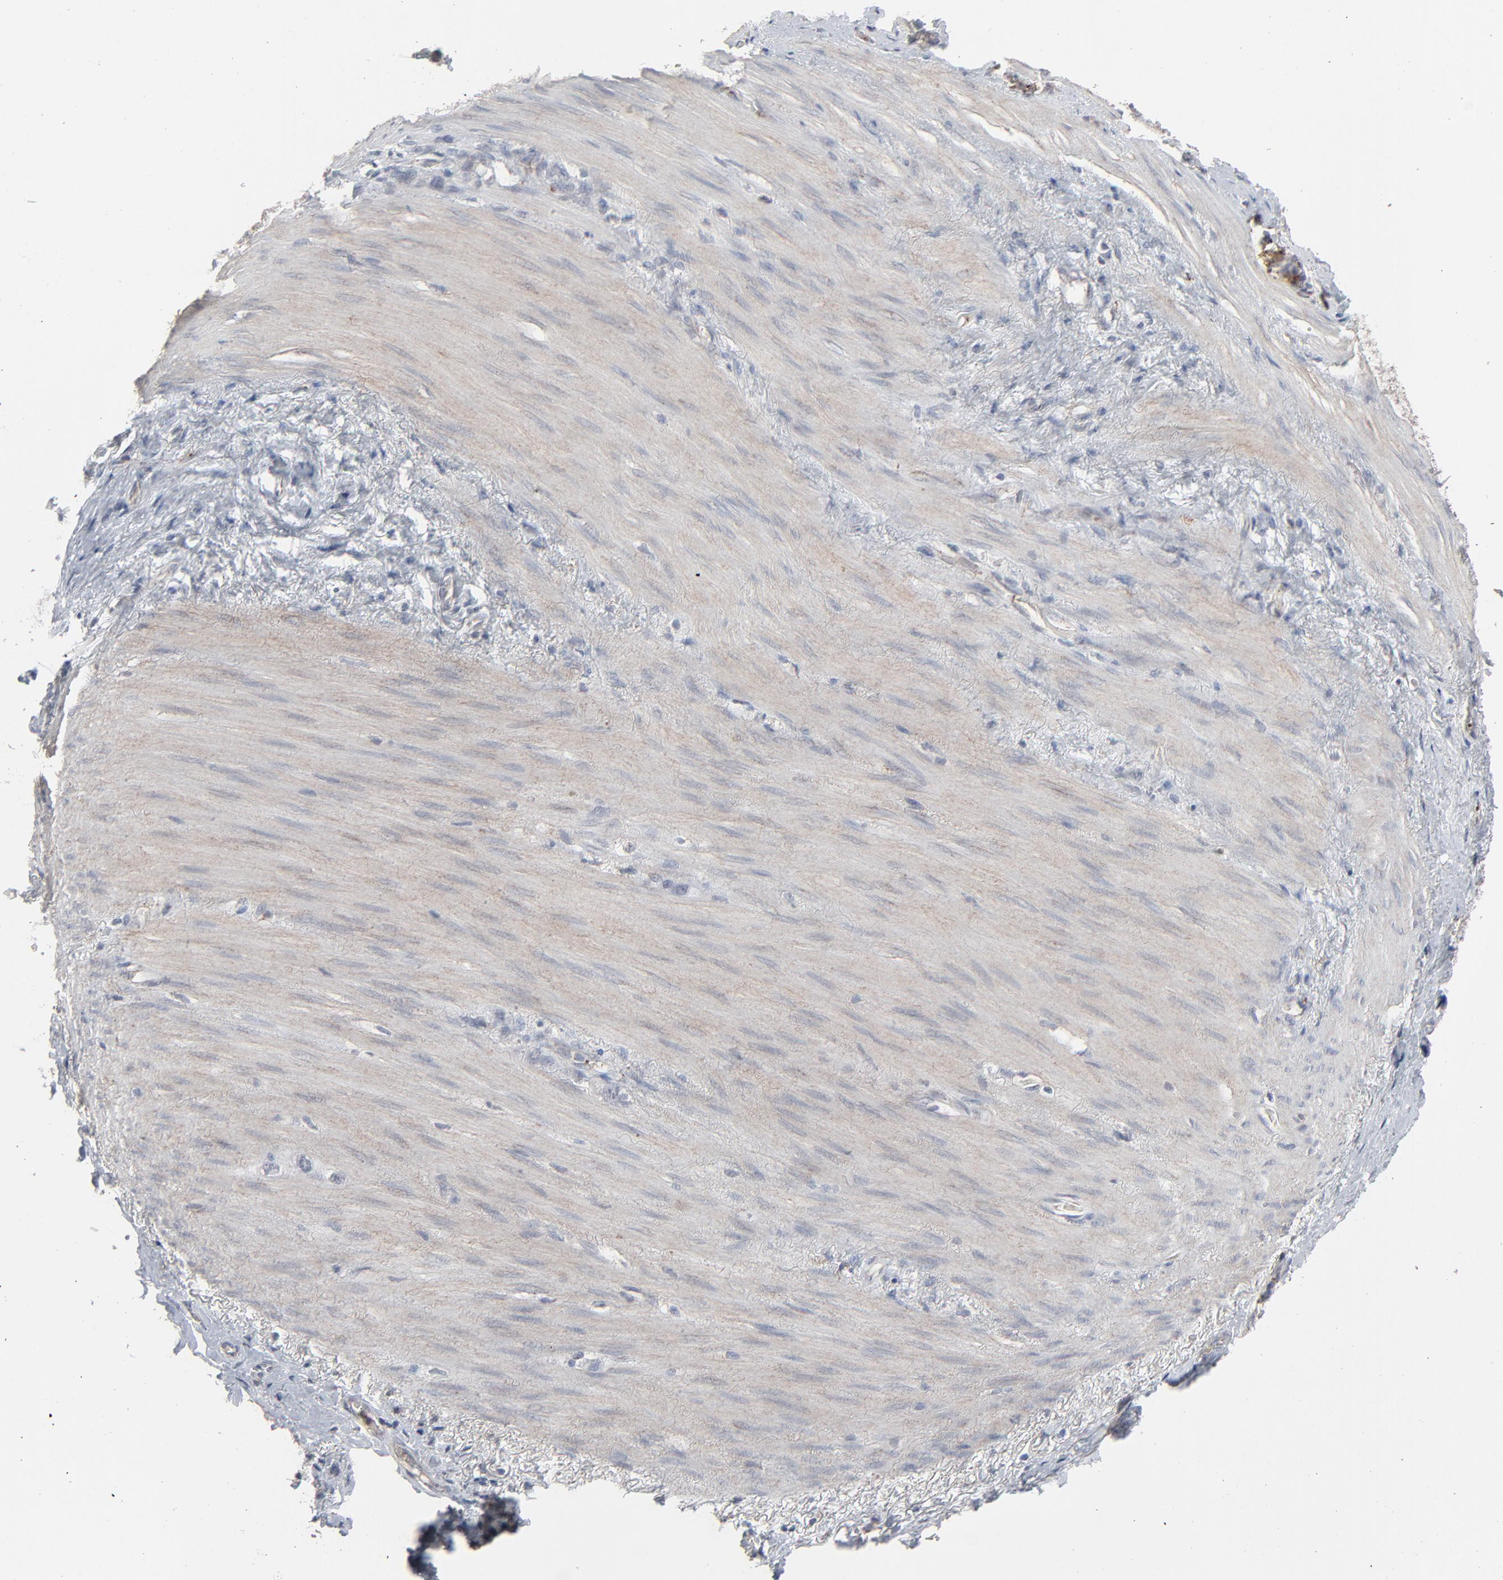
{"staining": {"intensity": "negative", "quantity": "none", "location": "none"}, "tissue": "stomach cancer", "cell_type": "Tumor cells", "image_type": "cancer", "snomed": [{"axis": "morphology", "description": "Normal tissue, NOS"}, {"axis": "morphology", "description": "Adenocarcinoma, NOS"}, {"axis": "morphology", "description": "Adenocarcinoma, High grade"}, {"axis": "topography", "description": "Stomach, upper"}, {"axis": "topography", "description": "Stomach"}], "caption": "The IHC photomicrograph has no significant staining in tumor cells of stomach high-grade adenocarcinoma tissue.", "gene": "JAM3", "patient": {"sex": "female", "age": 65}}